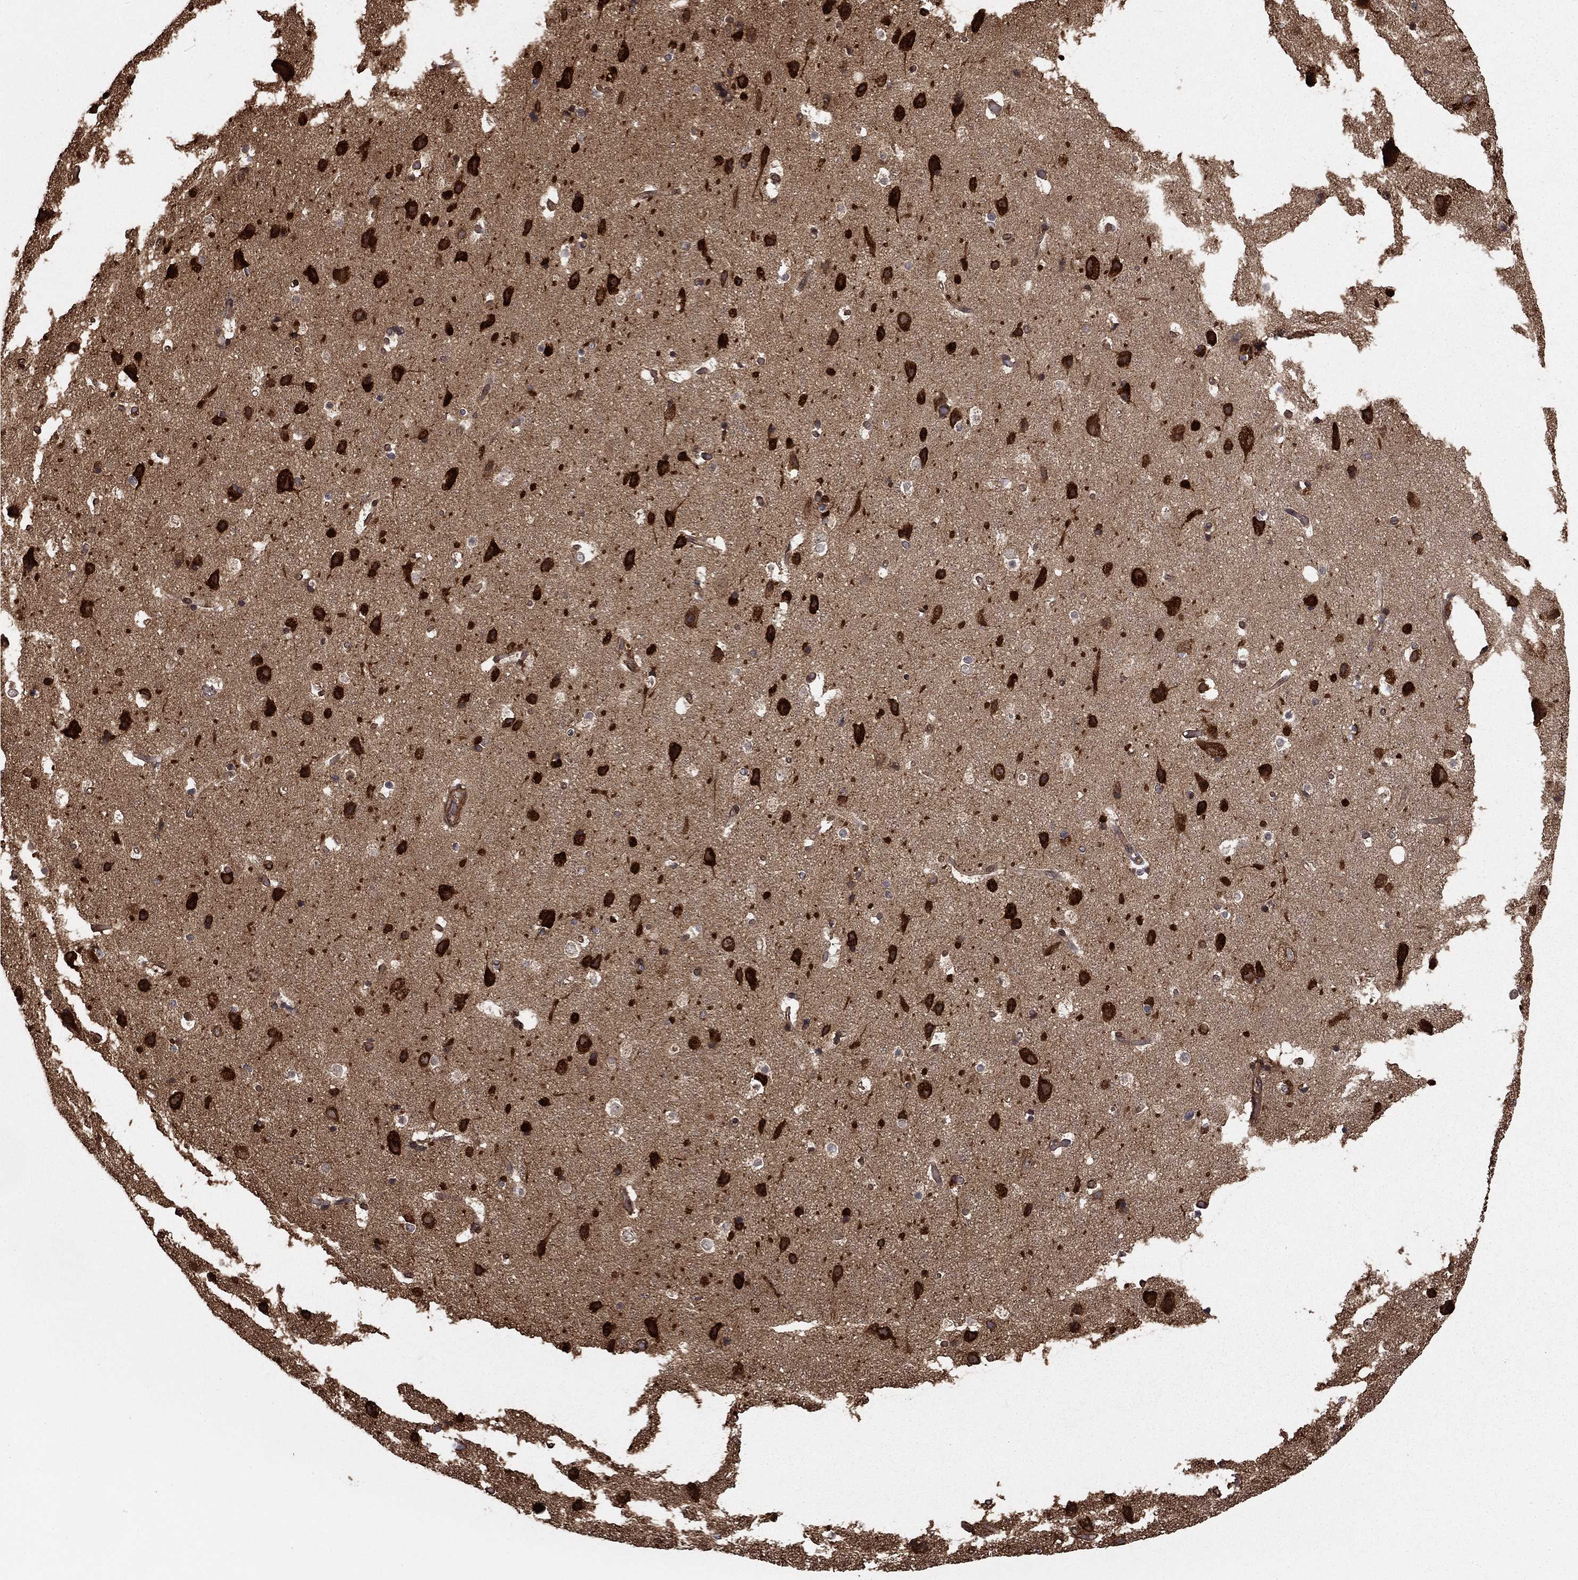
{"staining": {"intensity": "negative", "quantity": "none", "location": "none"}, "tissue": "cerebral cortex", "cell_type": "Endothelial cells", "image_type": "normal", "snomed": [{"axis": "morphology", "description": "Normal tissue, NOS"}, {"axis": "topography", "description": "Cerebral cortex"}], "caption": "High magnification brightfield microscopy of benign cerebral cortex stained with DAB (brown) and counterstained with hematoxylin (blue): endothelial cells show no significant staining. (DAB immunohistochemistry (IHC), high magnification).", "gene": "HABP4", "patient": {"sex": "female", "age": 52}}